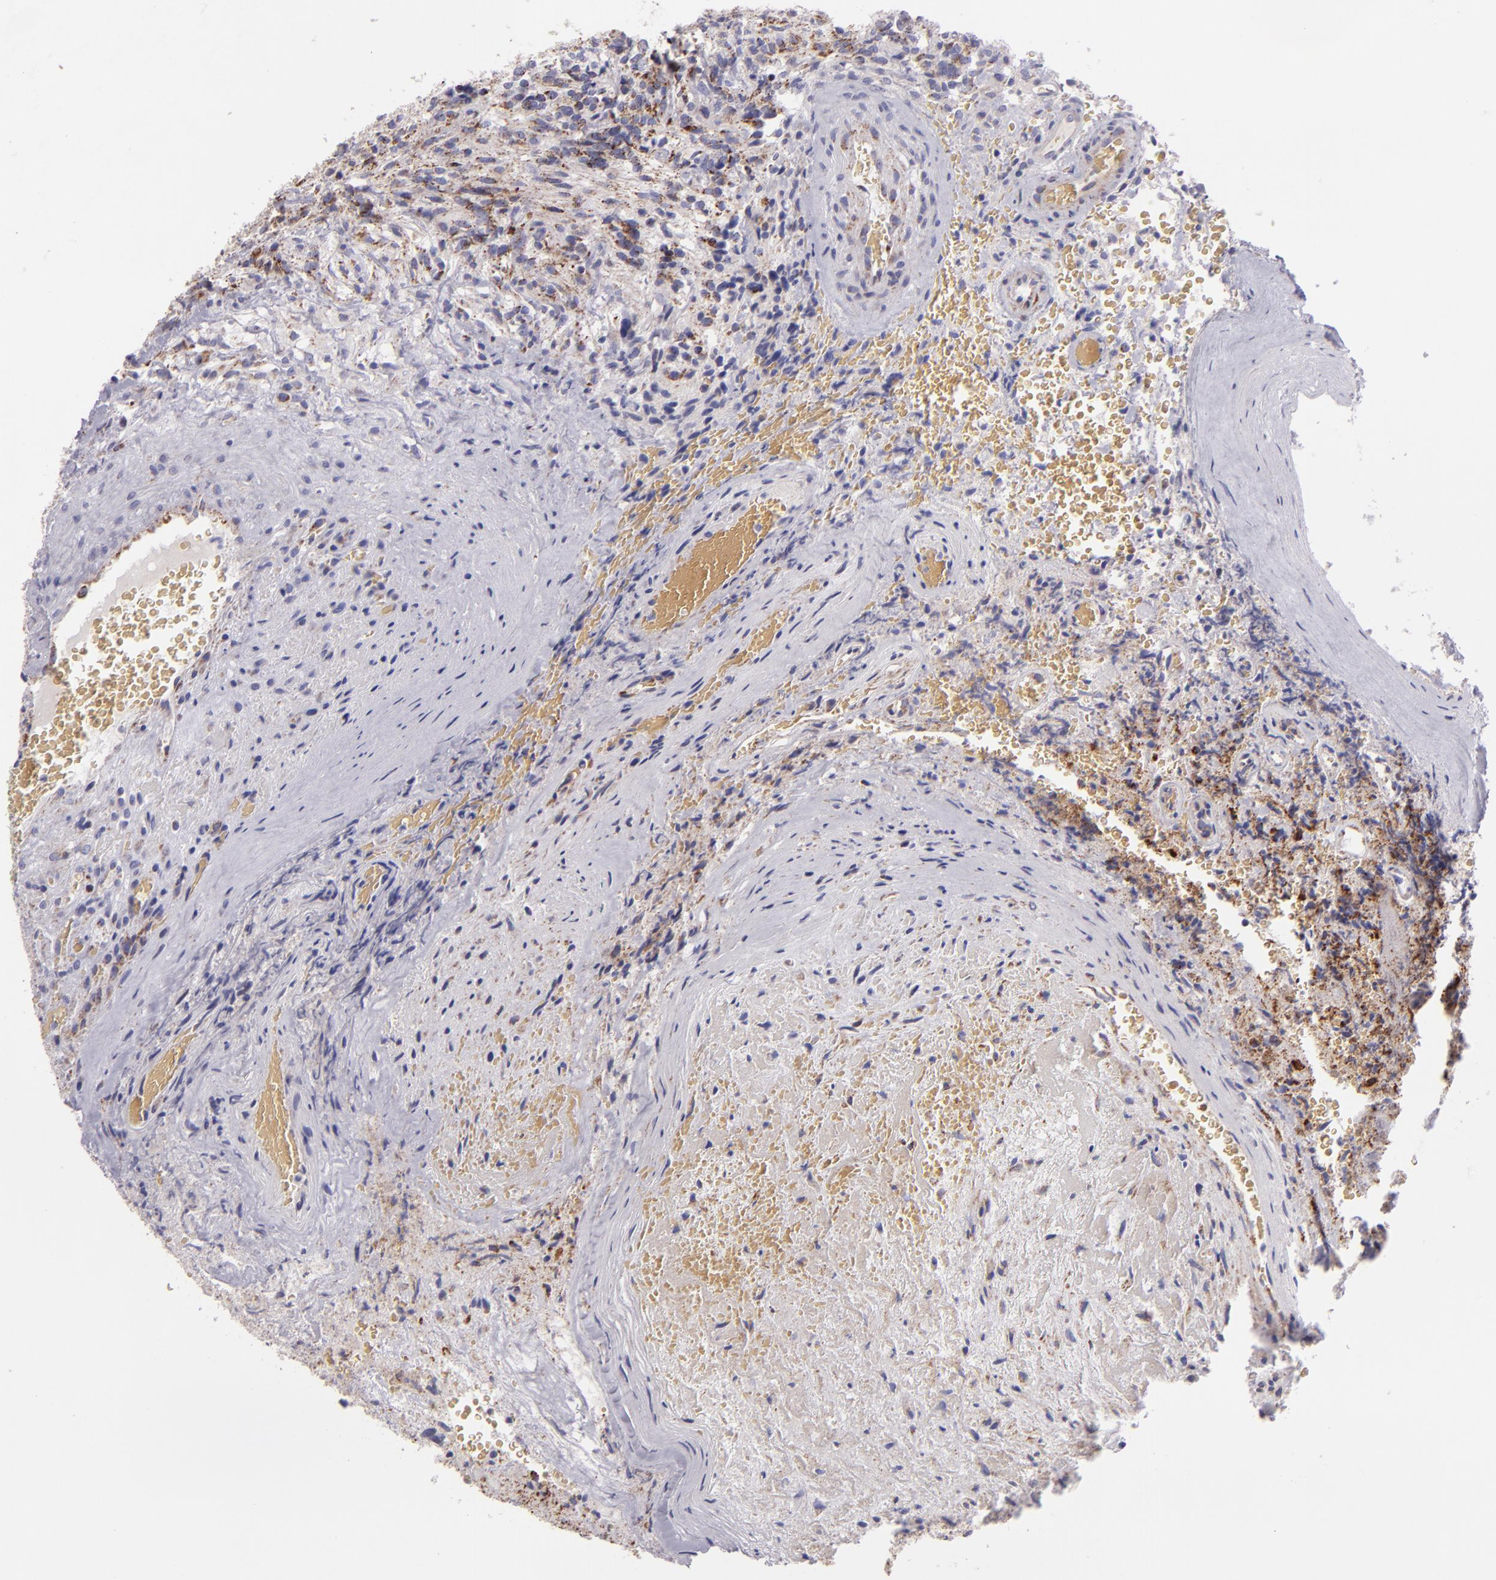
{"staining": {"intensity": "moderate", "quantity": ">75%", "location": "cytoplasmic/membranous"}, "tissue": "glioma", "cell_type": "Tumor cells", "image_type": "cancer", "snomed": [{"axis": "morphology", "description": "Normal tissue, NOS"}, {"axis": "morphology", "description": "Glioma, malignant, High grade"}, {"axis": "topography", "description": "Cerebral cortex"}], "caption": "The micrograph shows staining of malignant glioma (high-grade), revealing moderate cytoplasmic/membranous protein expression (brown color) within tumor cells.", "gene": "HSPD1", "patient": {"sex": "male", "age": 75}}